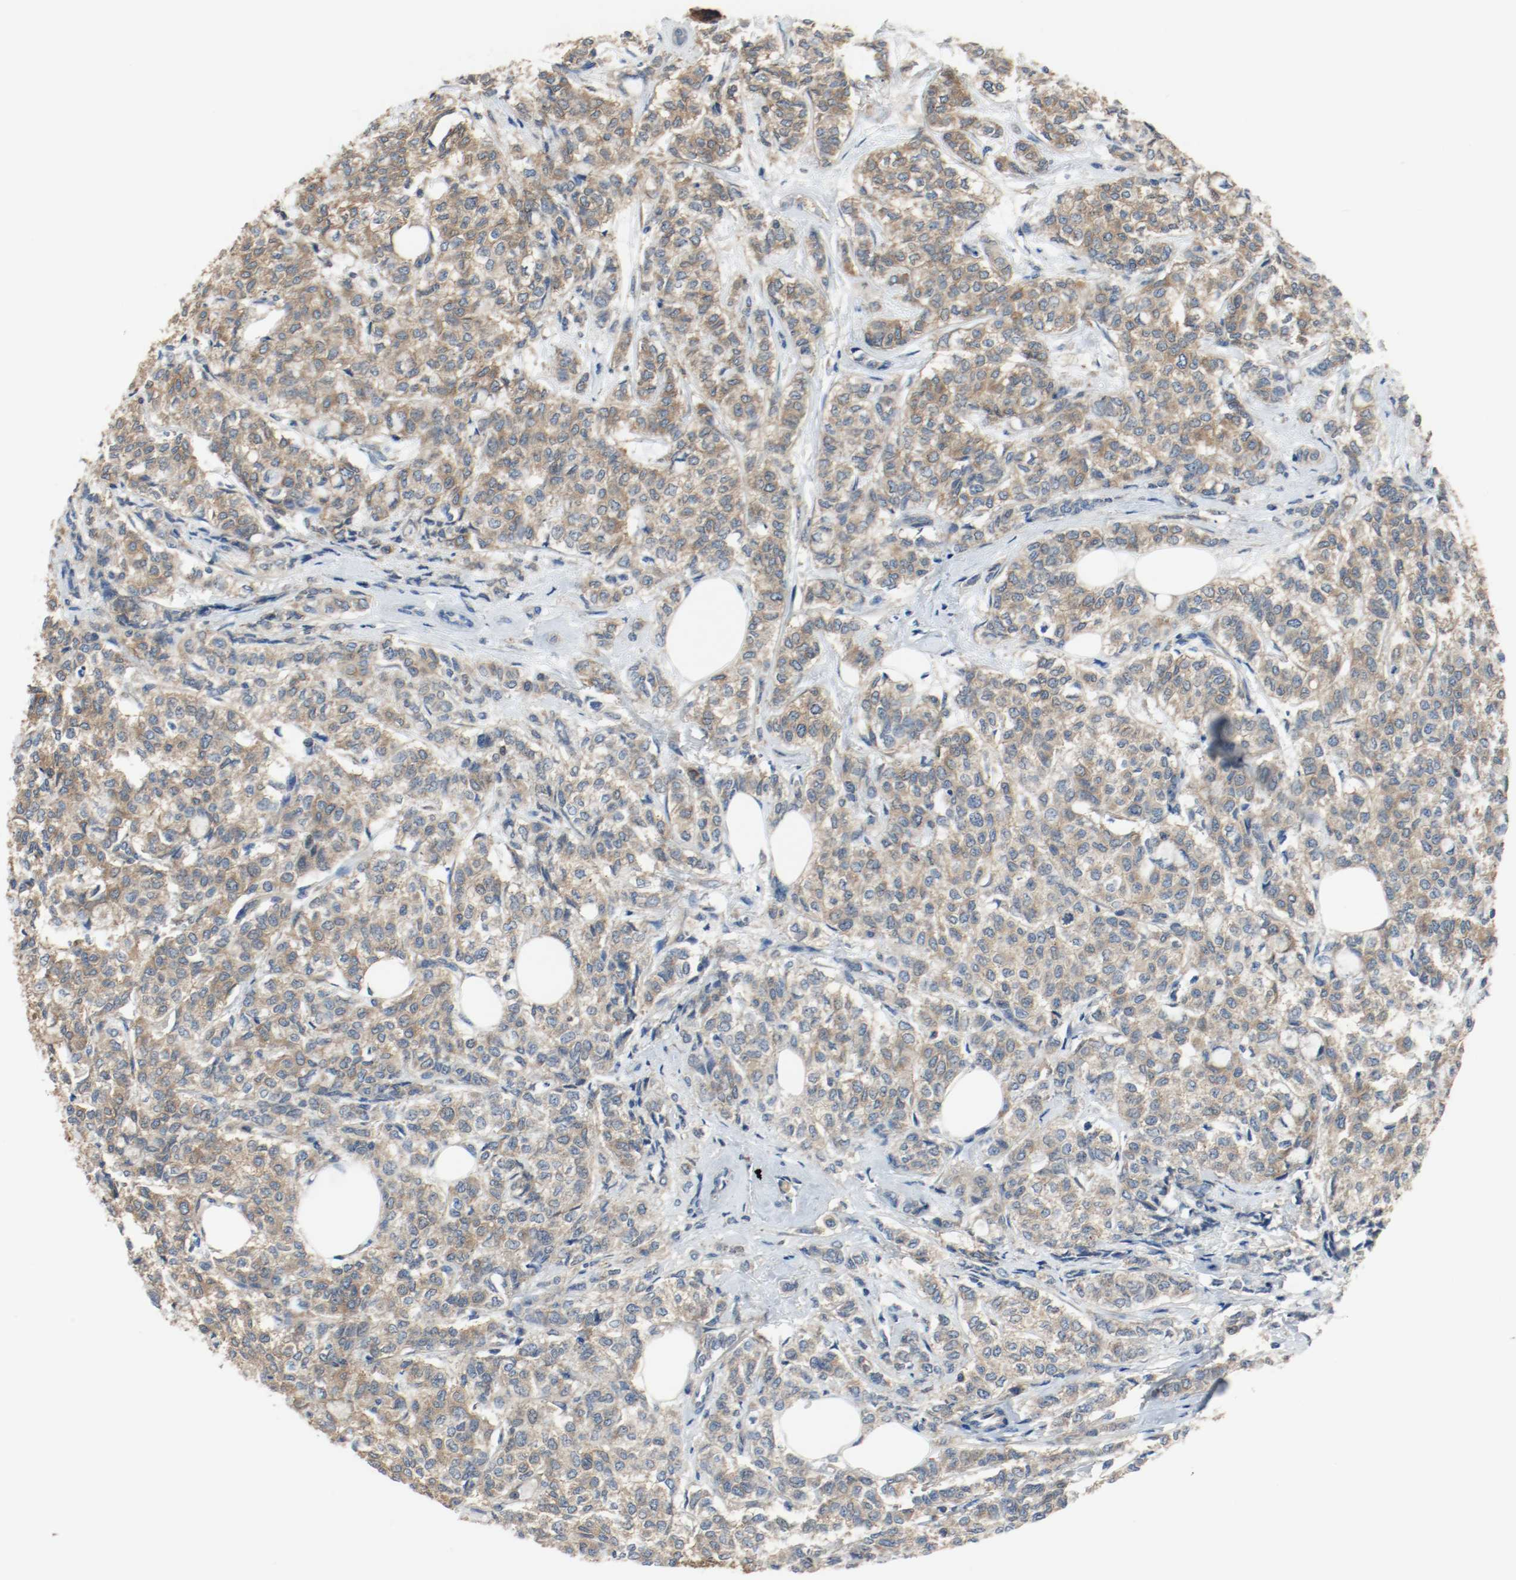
{"staining": {"intensity": "moderate", "quantity": ">75%", "location": "cytoplasmic/membranous"}, "tissue": "breast cancer", "cell_type": "Tumor cells", "image_type": "cancer", "snomed": [{"axis": "morphology", "description": "Lobular carcinoma"}, {"axis": "topography", "description": "Breast"}], "caption": "Breast cancer (lobular carcinoma) stained with immunohistochemistry exhibits moderate cytoplasmic/membranous expression in about >75% of tumor cells. The staining is performed using DAB (3,3'-diaminobenzidine) brown chromogen to label protein expression. The nuclei are counter-stained blue using hematoxylin.", "gene": "HGS", "patient": {"sex": "female", "age": 60}}